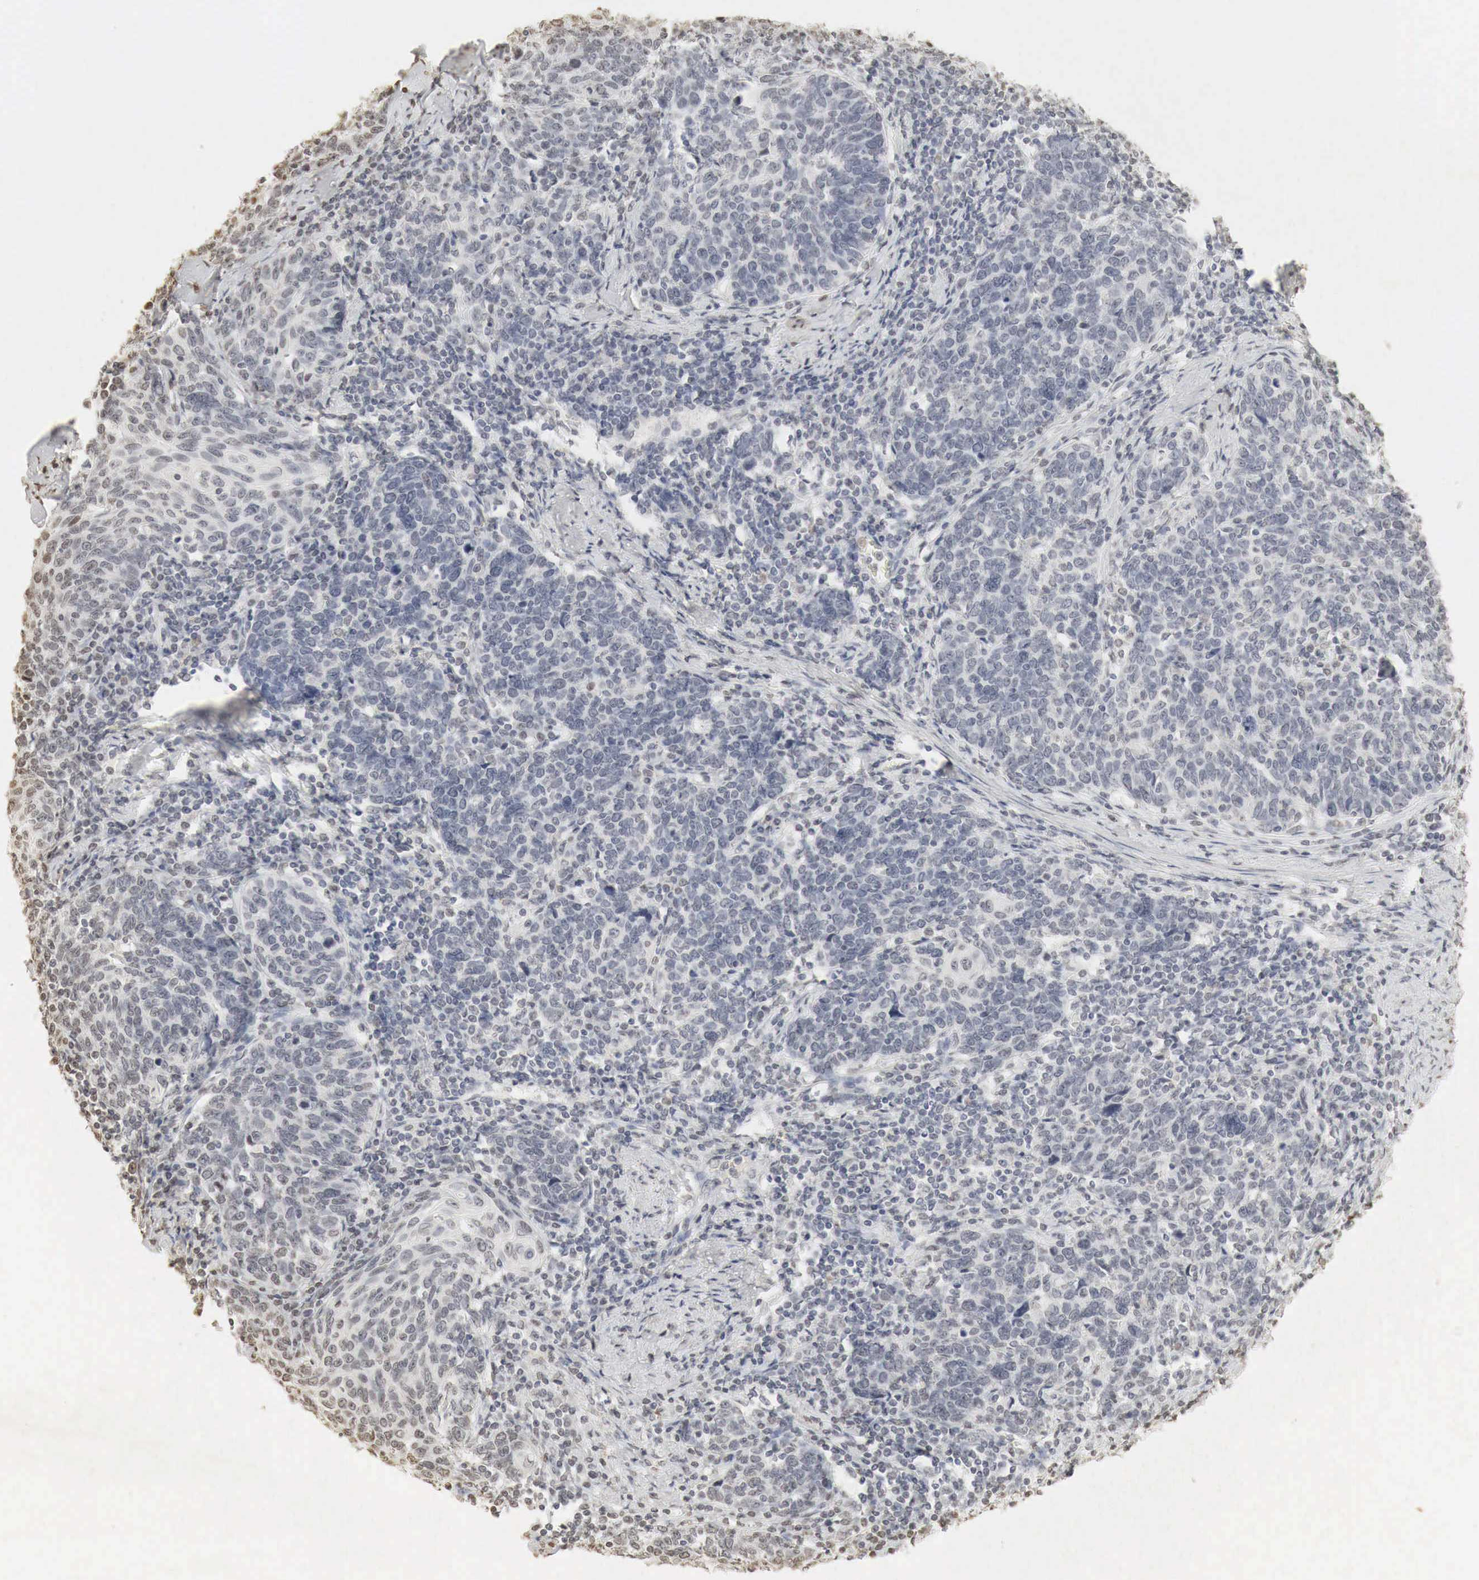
{"staining": {"intensity": "negative", "quantity": "none", "location": "none"}, "tissue": "cervical cancer", "cell_type": "Tumor cells", "image_type": "cancer", "snomed": [{"axis": "morphology", "description": "Squamous cell carcinoma, NOS"}, {"axis": "topography", "description": "Cervix"}], "caption": "DAB (3,3'-diaminobenzidine) immunohistochemical staining of human cervical cancer (squamous cell carcinoma) displays no significant expression in tumor cells.", "gene": "ERBB4", "patient": {"sex": "female", "age": 41}}